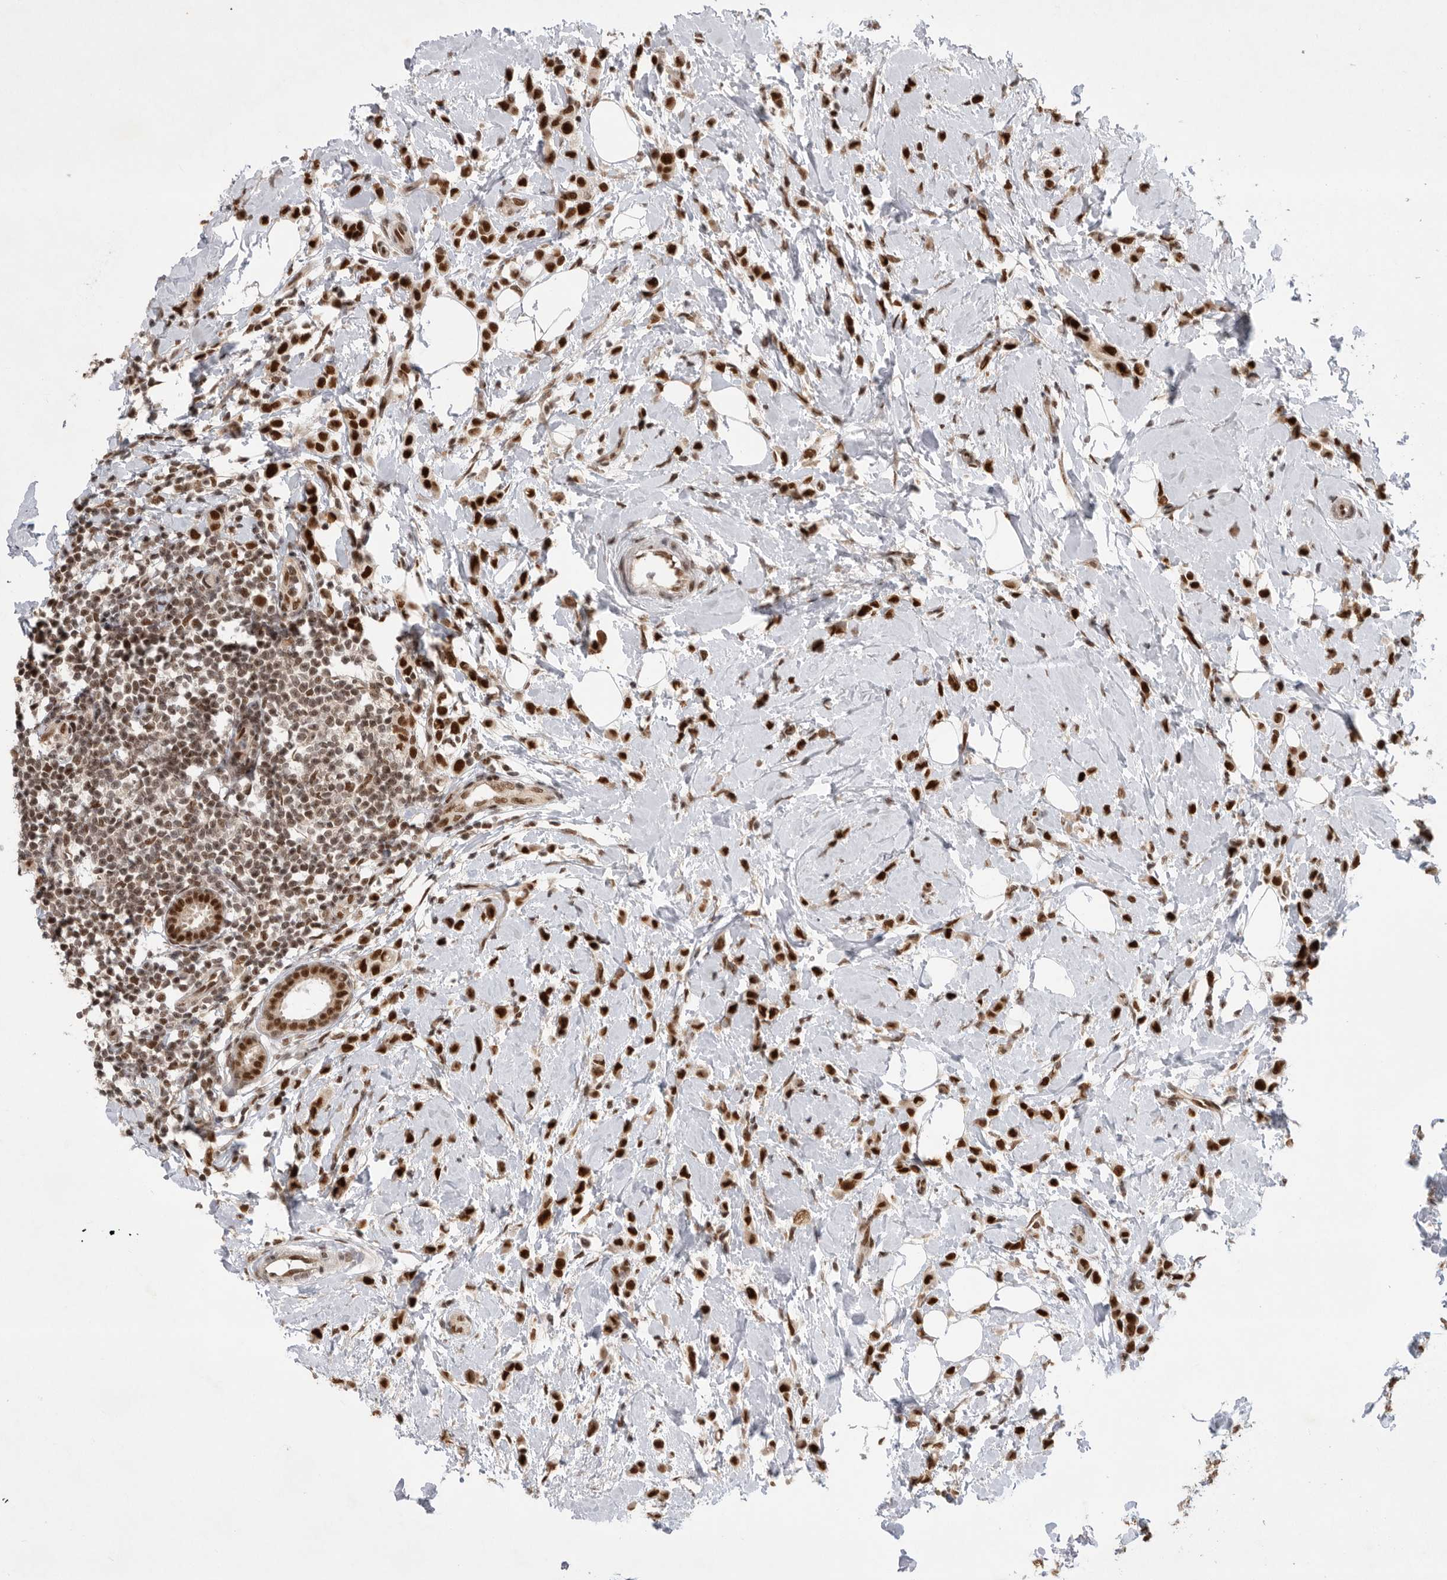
{"staining": {"intensity": "strong", "quantity": ">75%", "location": "nuclear"}, "tissue": "breast cancer", "cell_type": "Tumor cells", "image_type": "cancer", "snomed": [{"axis": "morphology", "description": "Lobular carcinoma"}, {"axis": "topography", "description": "Breast"}], "caption": "Breast lobular carcinoma was stained to show a protein in brown. There is high levels of strong nuclear staining in about >75% of tumor cells.", "gene": "ZNF830", "patient": {"sex": "female", "age": 47}}